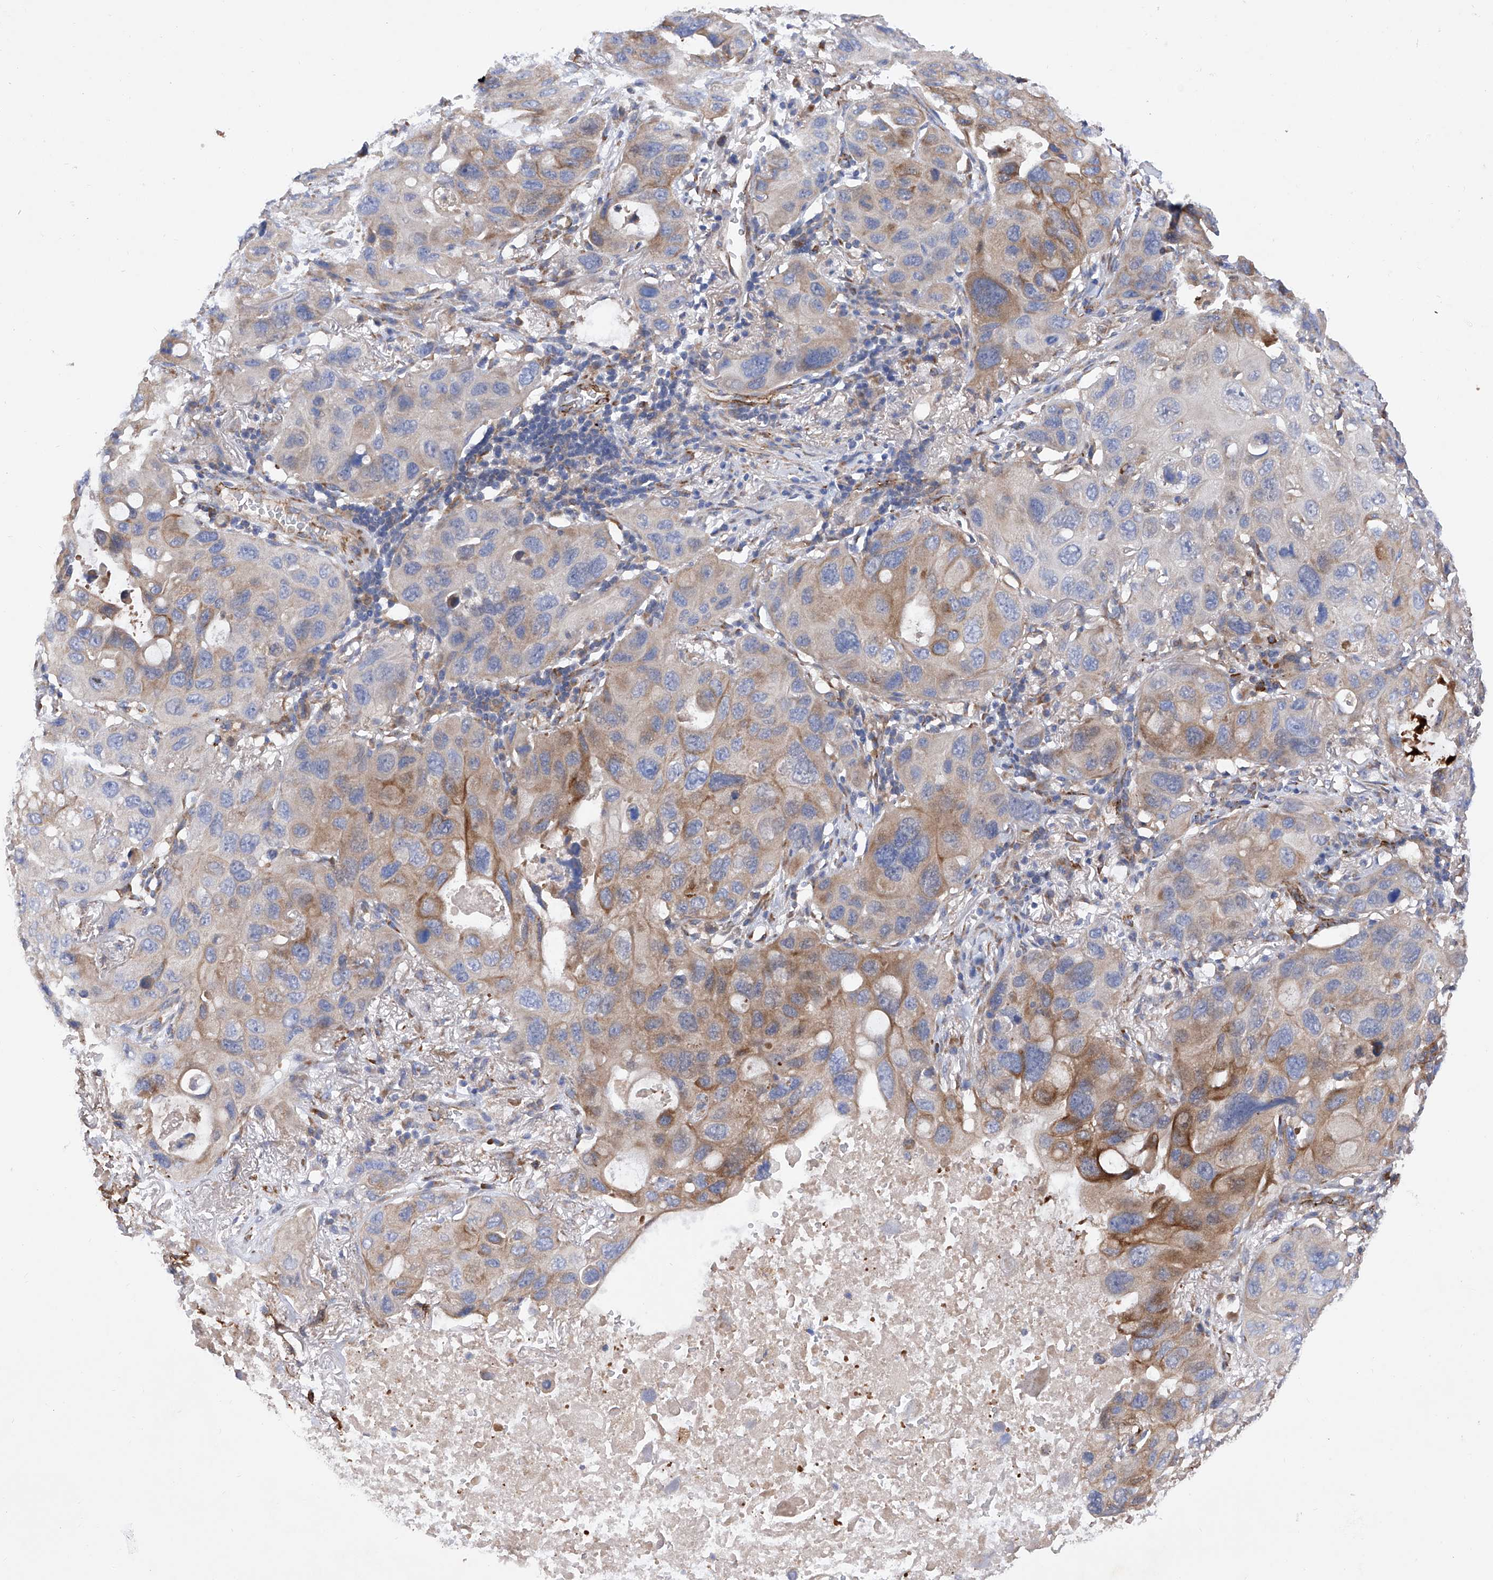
{"staining": {"intensity": "moderate", "quantity": "<25%", "location": "cytoplasmic/membranous"}, "tissue": "lung cancer", "cell_type": "Tumor cells", "image_type": "cancer", "snomed": [{"axis": "morphology", "description": "Squamous cell carcinoma, NOS"}, {"axis": "topography", "description": "Lung"}], "caption": "The histopathology image displays staining of lung cancer (squamous cell carcinoma), revealing moderate cytoplasmic/membranous protein staining (brown color) within tumor cells. The staining was performed using DAB to visualize the protein expression in brown, while the nuclei were stained in blue with hematoxylin (Magnification: 20x).", "gene": "INPP5B", "patient": {"sex": "female", "age": 73}}